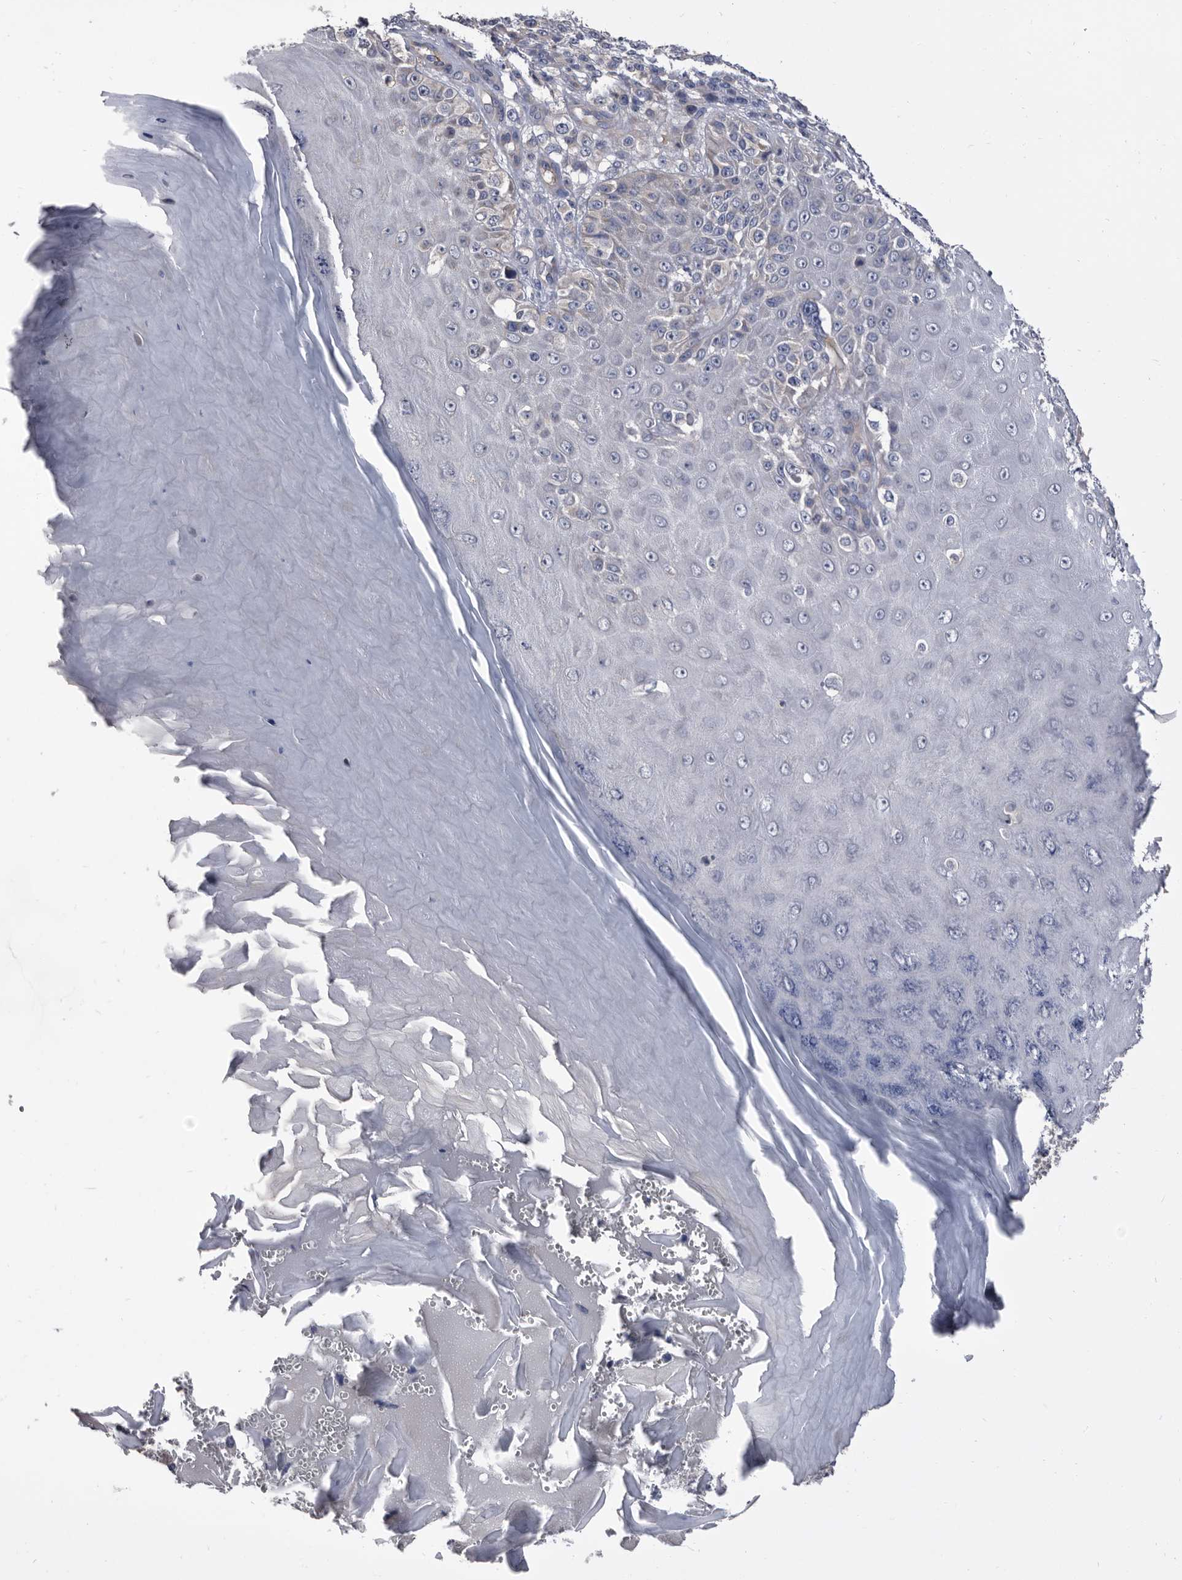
{"staining": {"intensity": "negative", "quantity": "none", "location": "none"}, "tissue": "melanoma", "cell_type": "Tumor cells", "image_type": "cancer", "snomed": [{"axis": "morphology", "description": "Malignant melanoma, NOS"}, {"axis": "topography", "description": "Skin"}], "caption": "Malignant melanoma was stained to show a protein in brown. There is no significant staining in tumor cells.", "gene": "DTNBP1", "patient": {"sex": "female", "age": 55}}